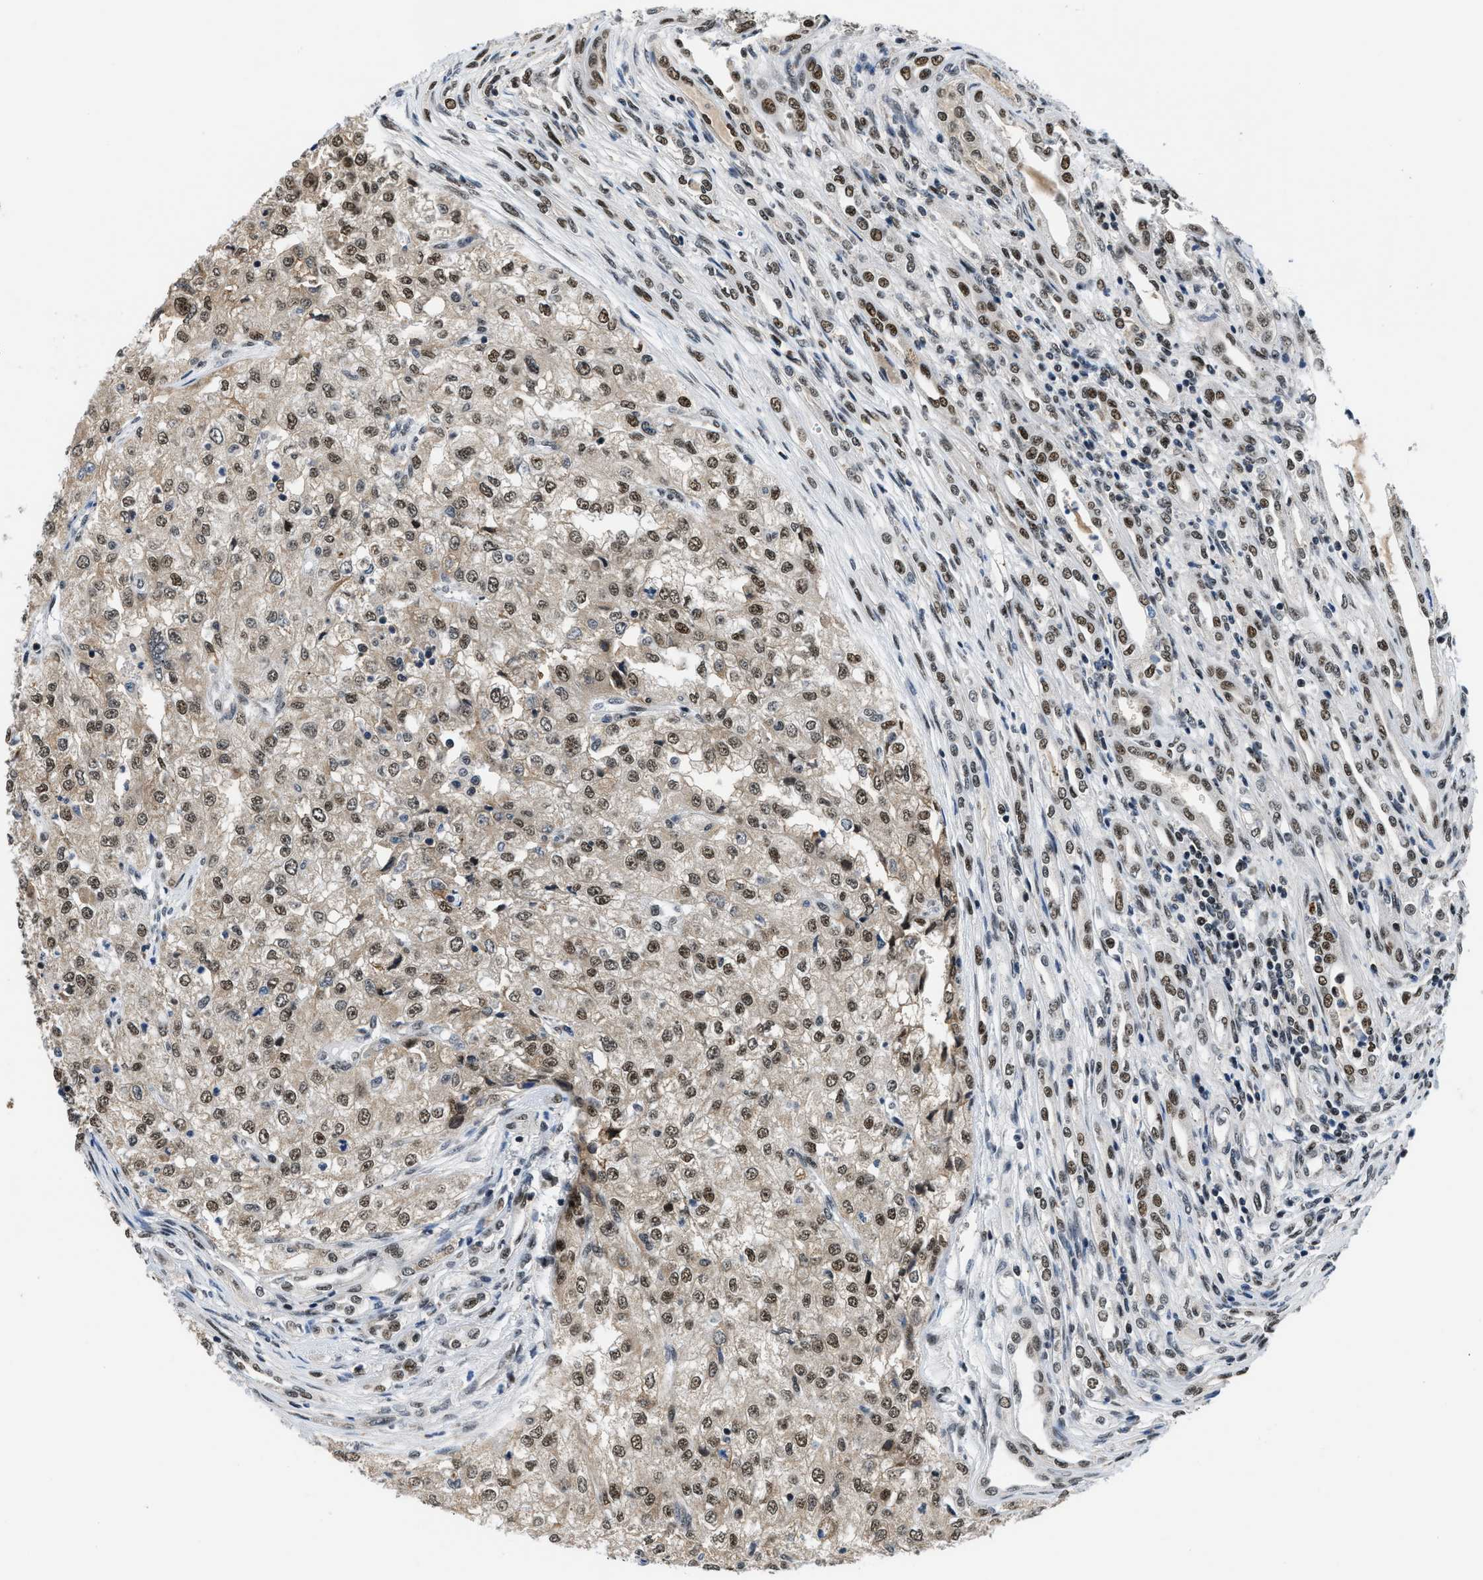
{"staining": {"intensity": "moderate", "quantity": ">75%", "location": "nuclear"}, "tissue": "renal cancer", "cell_type": "Tumor cells", "image_type": "cancer", "snomed": [{"axis": "morphology", "description": "Adenocarcinoma, NOS"}, {"axis": "topography", "description": "Kidney"}], "caption": "An immunohistochemistry (IHC) histopathology image of neoplastic tissue is shown. Protein staining in brown shows moderate nuclear positivity in renal cancer (adenocarcinoma) within tumor cells.", "gene": "KDM3B", "patient": {"sex": "female", "age": 54}}